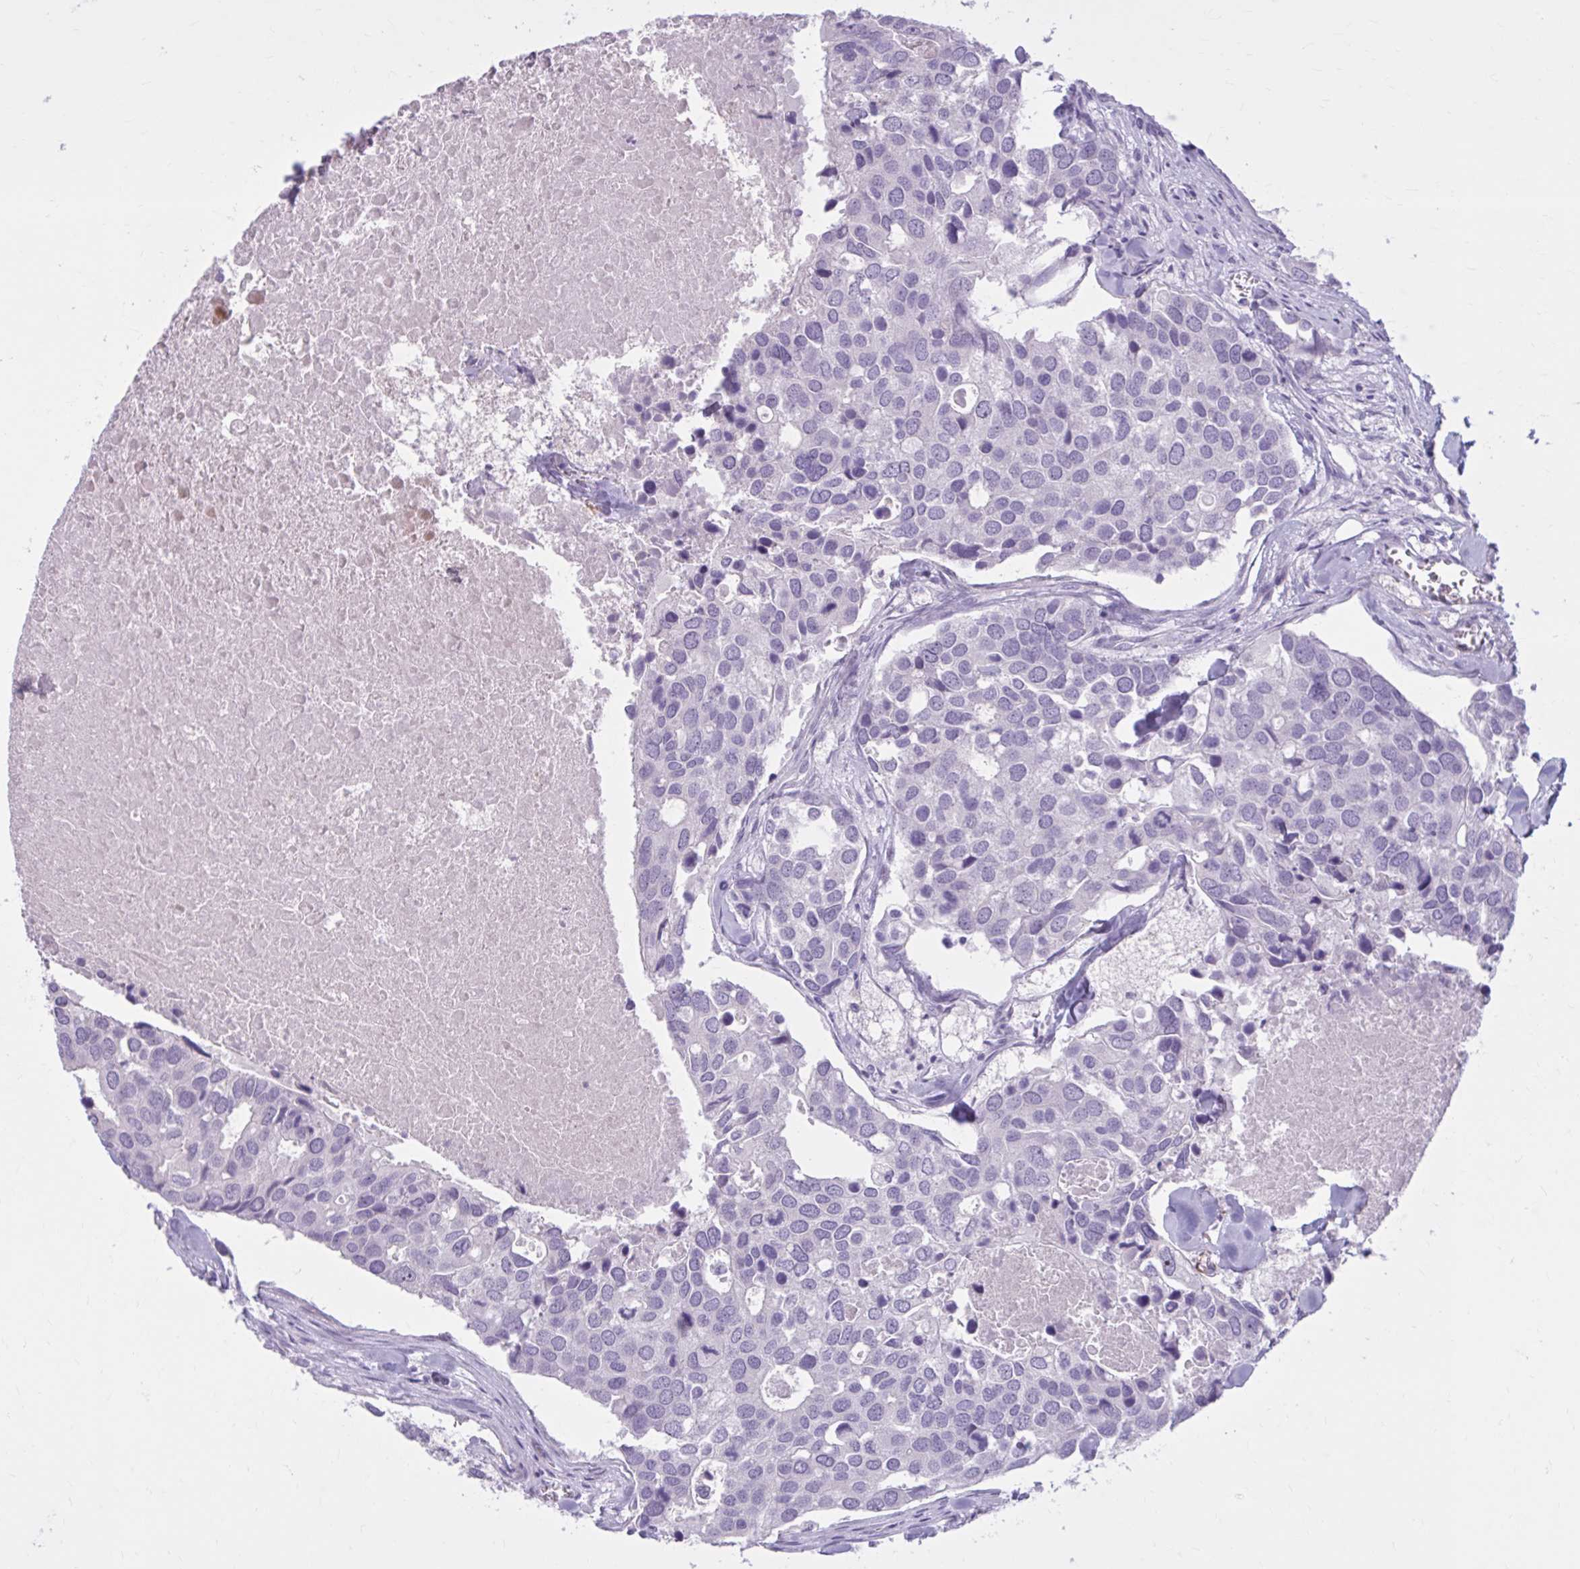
{"staining": {"intensity": "negative", "quantity": "none", "location": "none"}, "tissue": "breast cancer", "cell_type": "Tumor cells", "image_type": "cancer", "snomed": [{"axis": "morphology", "description": "Duct carcinoma"}, {"axis": "topography", "description": "Breast"}], "caption": "Tumor cells show no significant expression in breast intraductal carcinoma.", "gene": "OR4B1", "patient": {"sex": "female", "age": 83}}